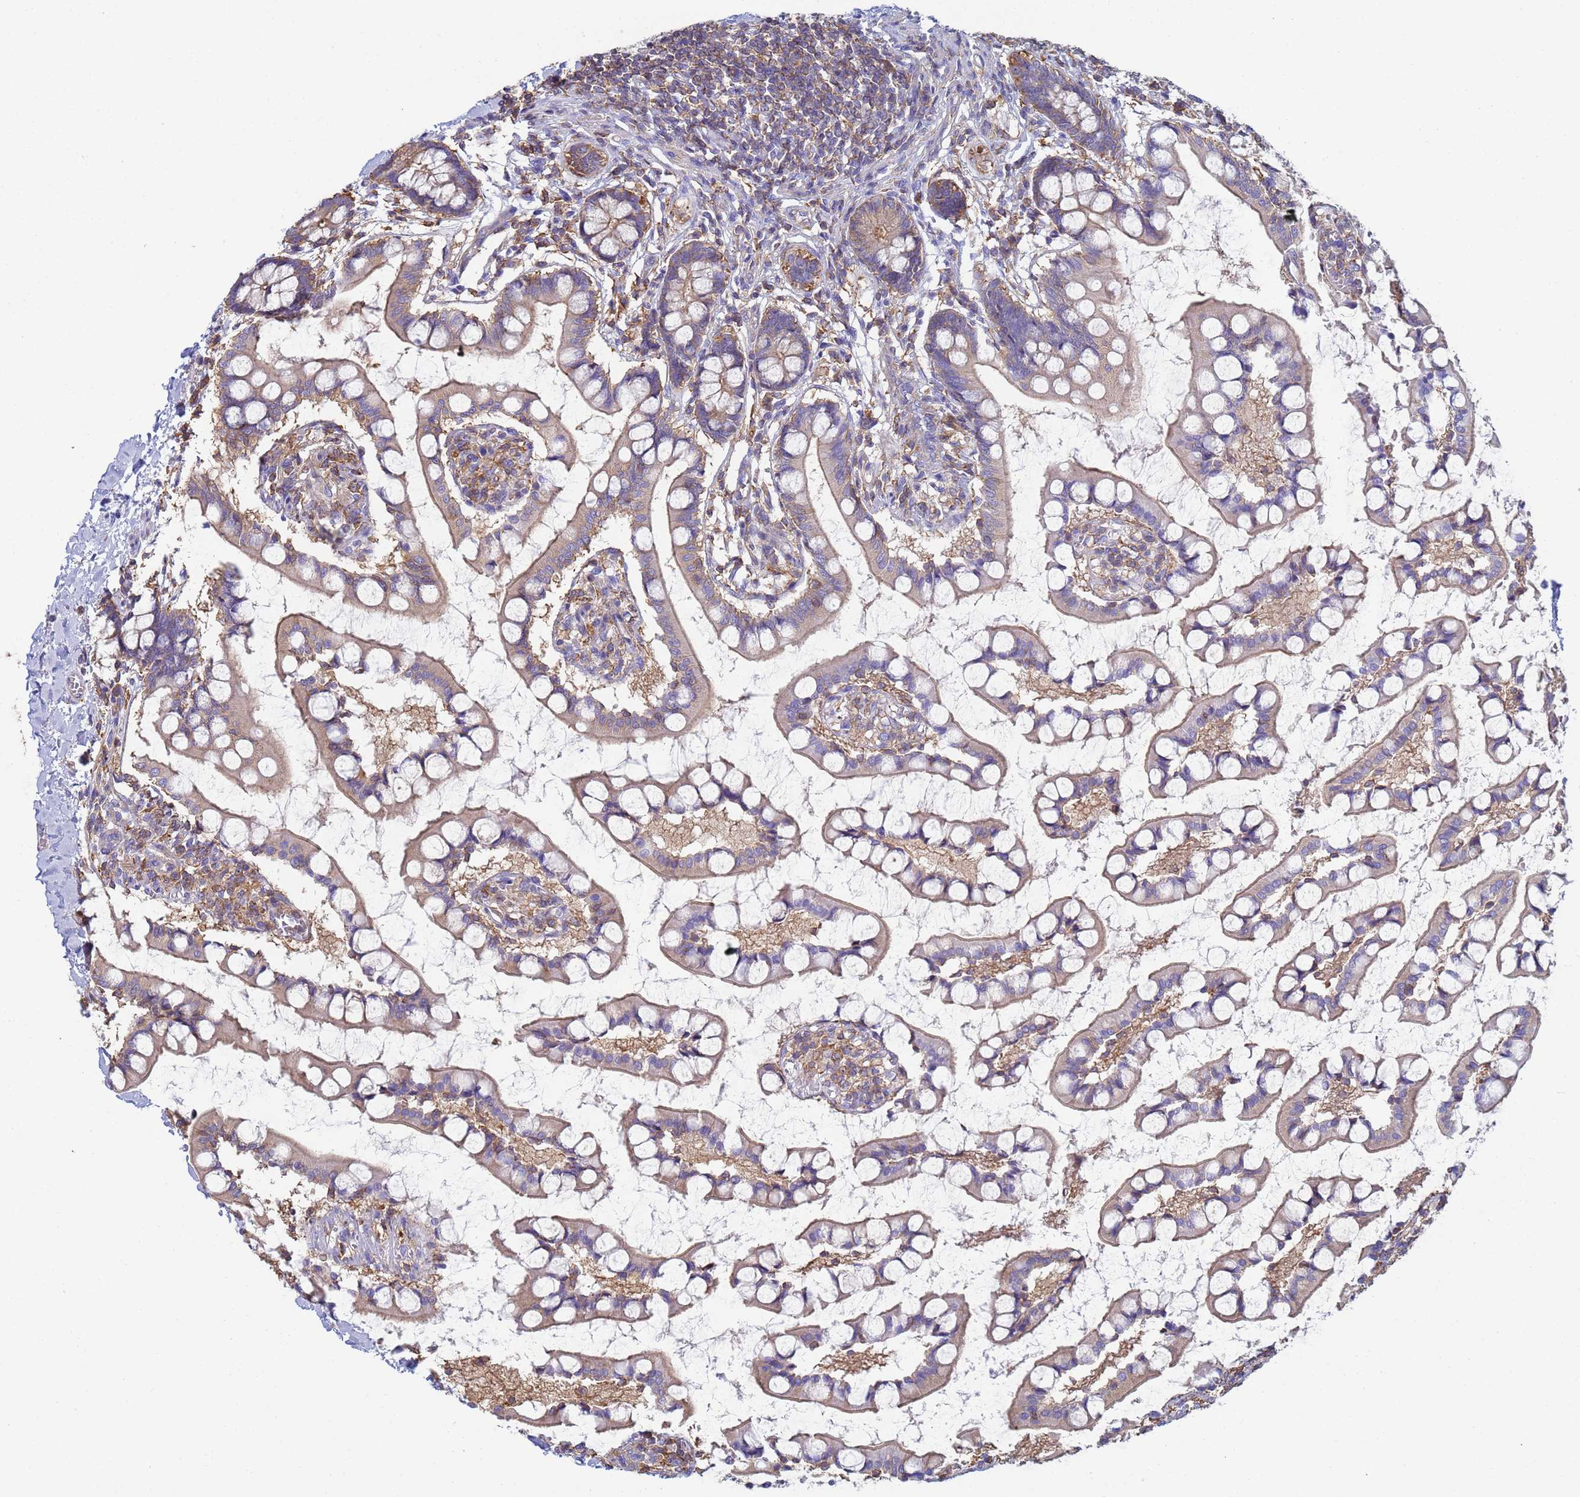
{"staining": {"intensity": "moderate", "quantity": "25%-75%", "location": "cytoplasmic/membranous"}, "tissue": "small intestine", "cell_type": "Glandular cells", "image_type": "normal", "snomed": [{"axis": "morphology", "description": "Normal tissue, NOS"}, {"axis": "topography", "description": "Small intestine"}], "caption": "The histopathology image reveals immunohistochemical staining of unremarkable small intestine. There is moderate cytoplasmic/membranous staining is appreciated in approximately 25%-75% of glandular cells.", "gene": "ZNG1A", "patient": {"sex": "male", "age": 52}}